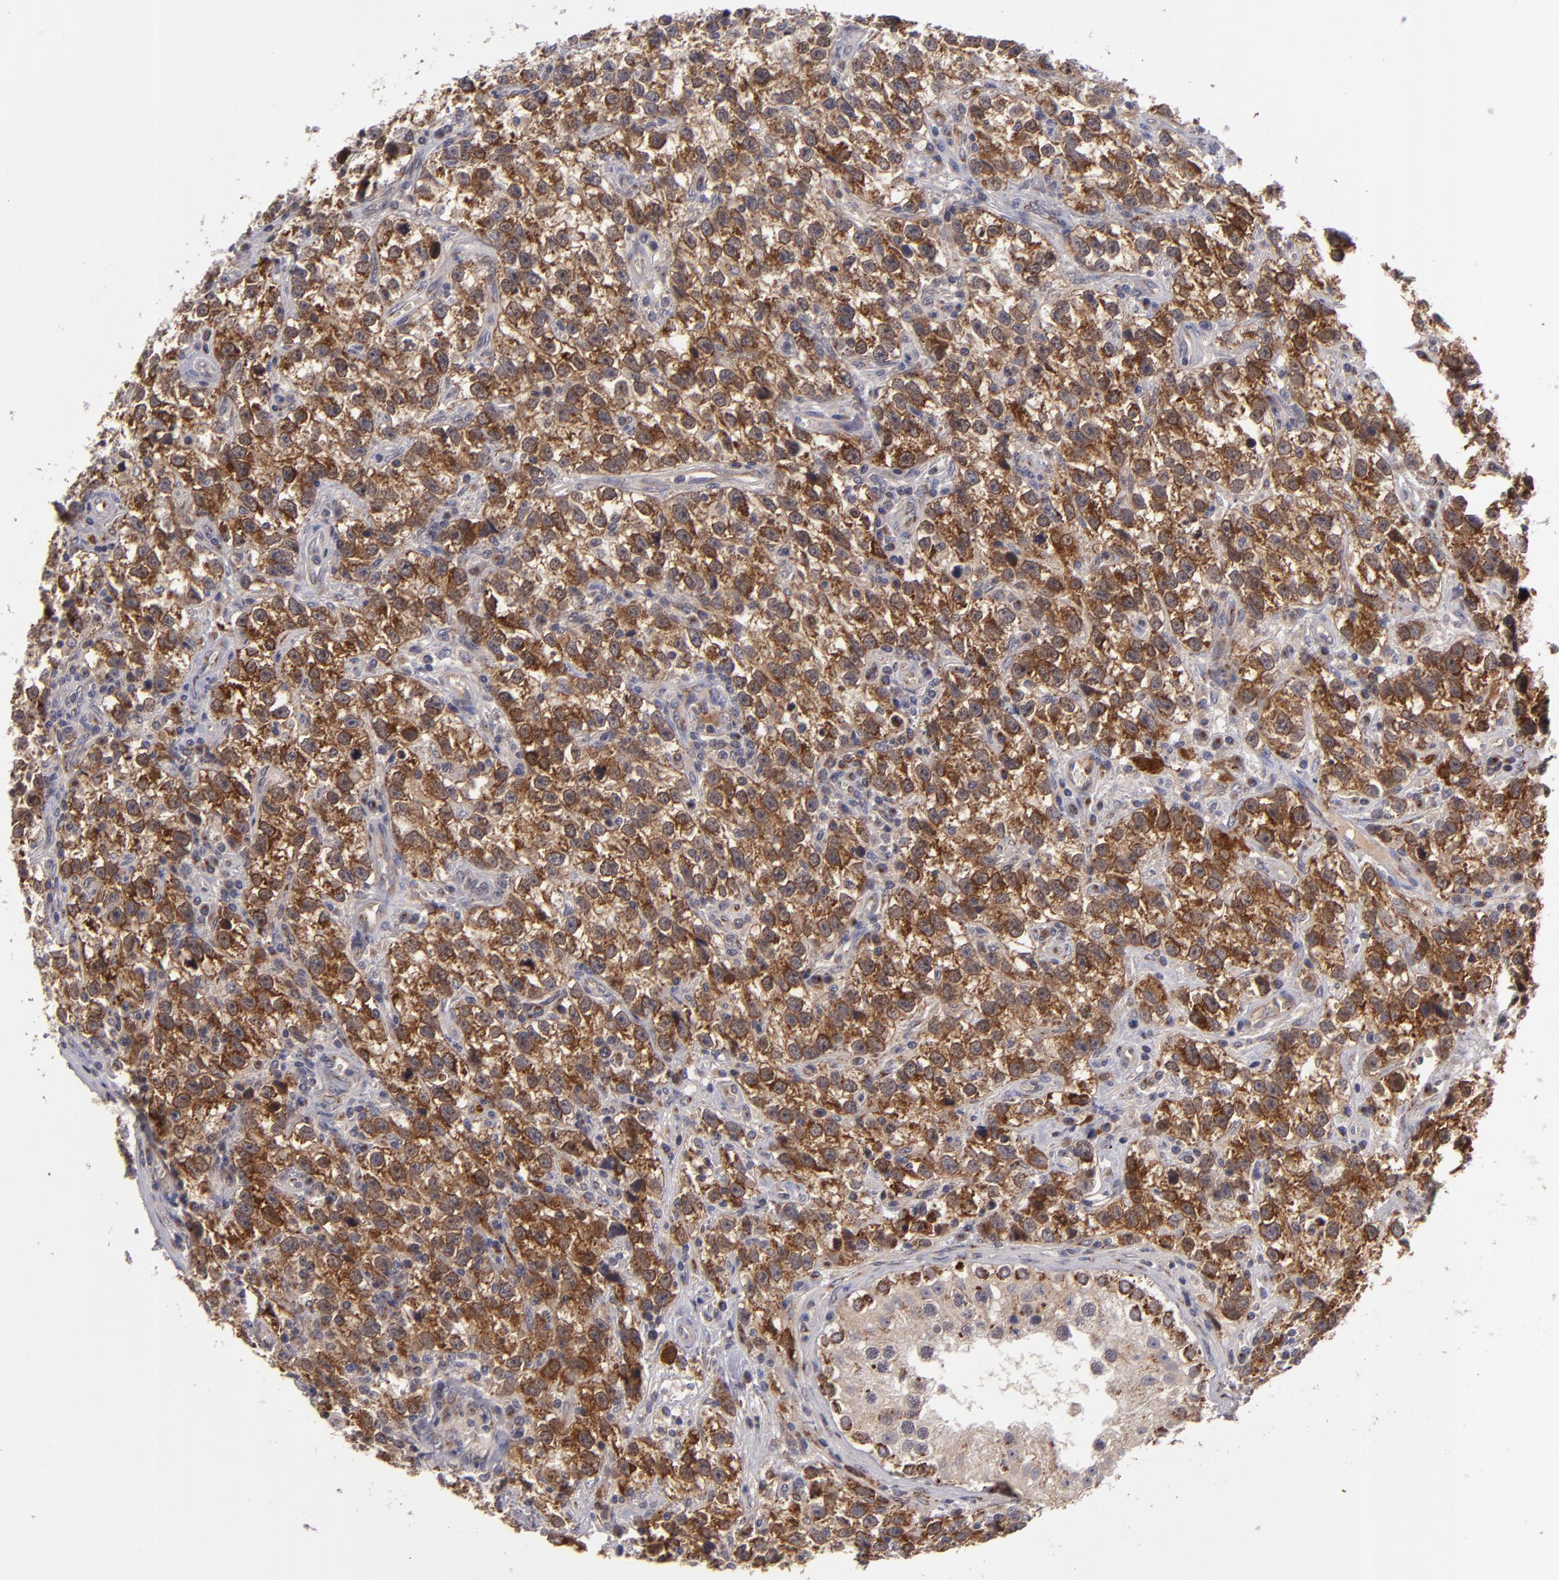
{"staining": {"intensity": "strong", "quantity": ">75%", "location": "cytoplasmic/membranous"}, "tissue": "testis cancer", "cell_type": "Tumor cells", "image_type": "cancer", "snomed": [{"axis": "morphology", "description": "Seminoma, NOS"}, {"axis": "topography", "description": "Testis"}], "caption": "A brown stain shows strong cytoplasmic/membranous staining of a protein in human seminoma (testis) tumor cells. (IHC, brightfield microscopy, high magnification).", "gene": "SH2D4A", "patient": {"sex": "male", "age": 38}}